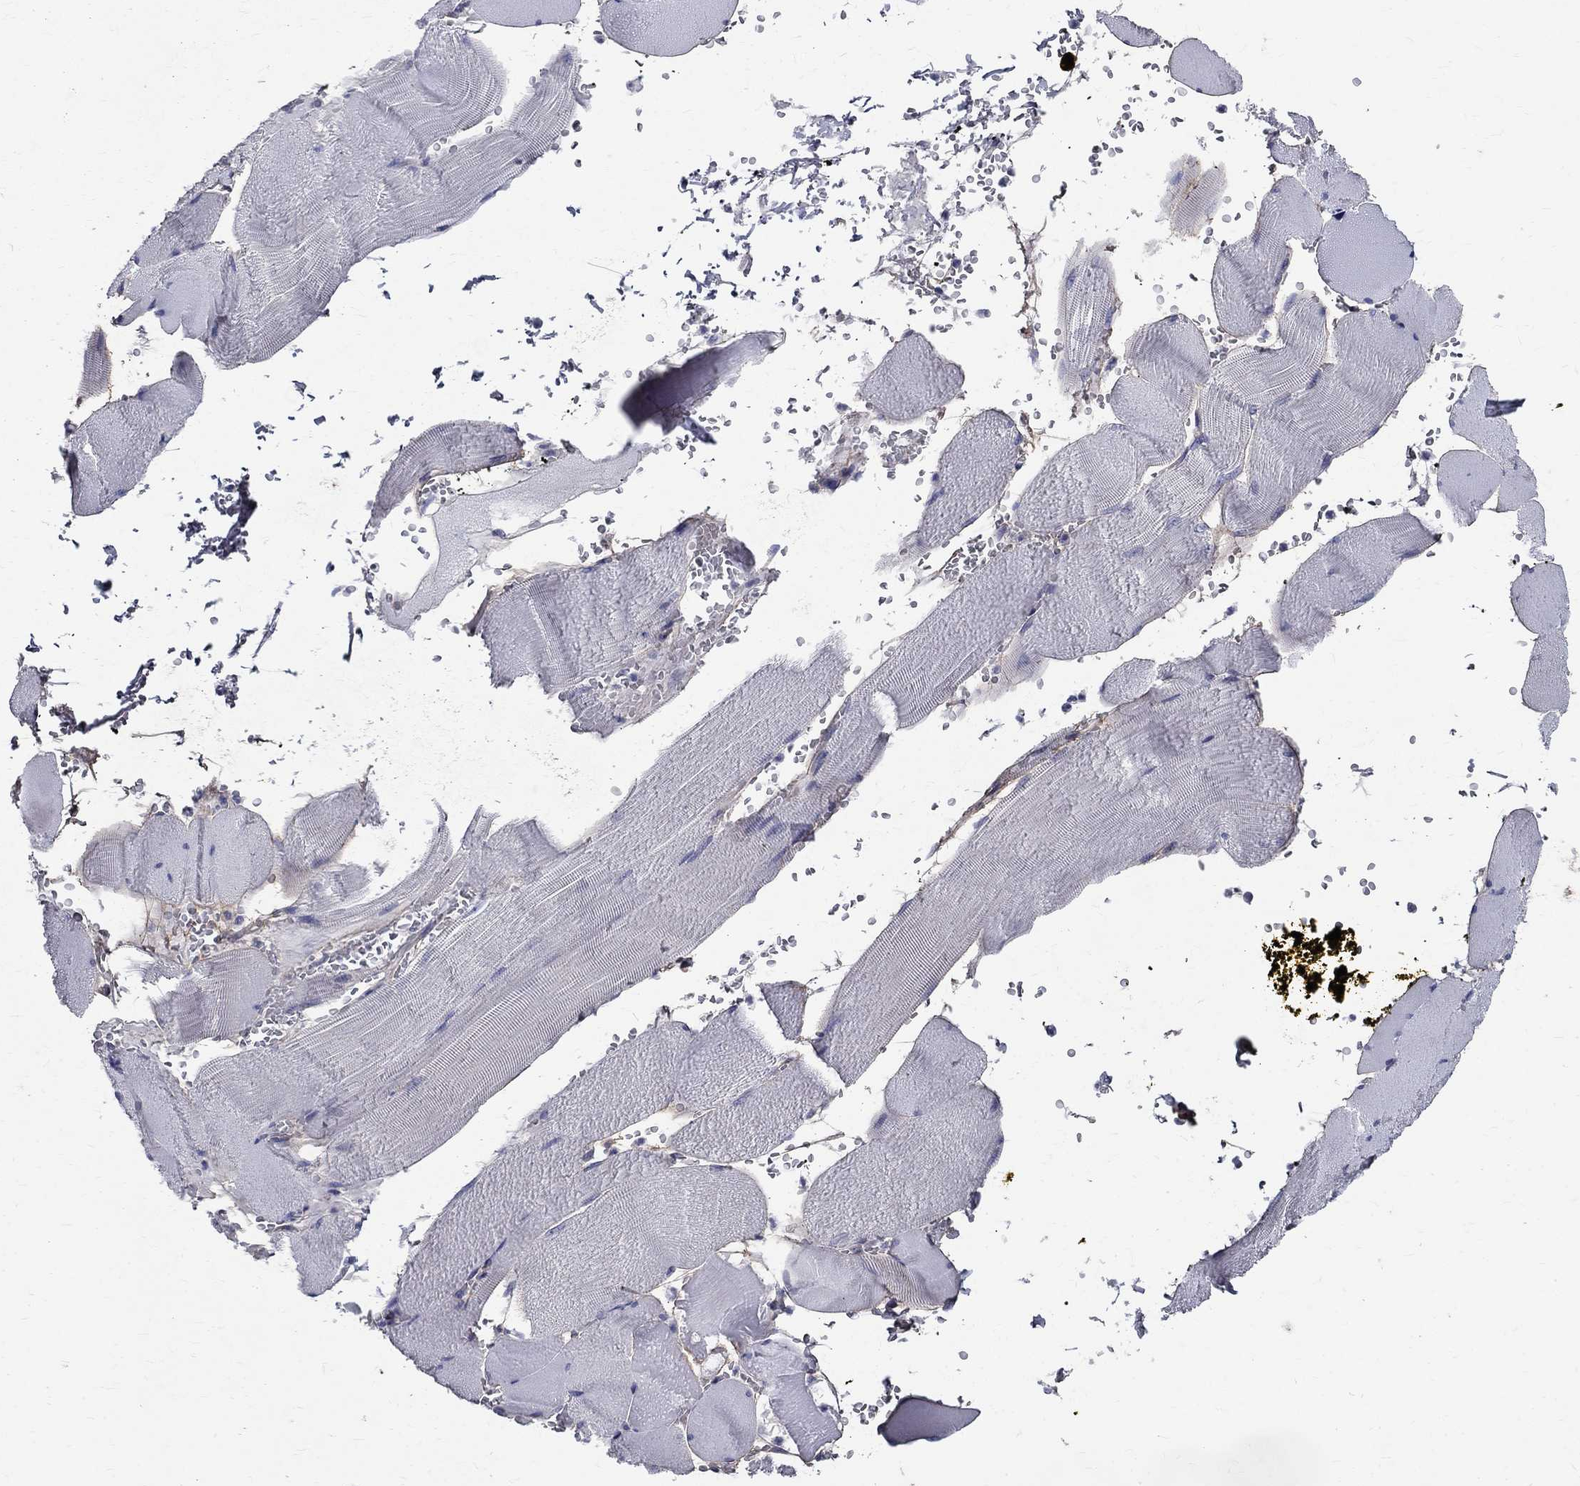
{"staining": {"intensity": "negative", "quantity": "none", "location": "none"}, "tissue": "skeletal muscle", "cell_type": "Myocytes", "image_type": "normal", "snomed": [{"axis": "morphology", "description": "Normal tissue, NOS"}, {"axis": "topography", "description": "Skeletal muscle"}], "caption": "Immunohistochemistry (IHC) micrograph of normal skeletal muscle stained for a protein (brown), which demonstrates no positivity in myocytes. The staining was performed using DAB (3,3'-diaminobenzidine) to visualize the protein expression in brown, while the nuclei were stained in blue with hematoxylin (Magnification: 20x).", "gene": "ANXA10", "patient": {"sex": "male", "age": 56}}